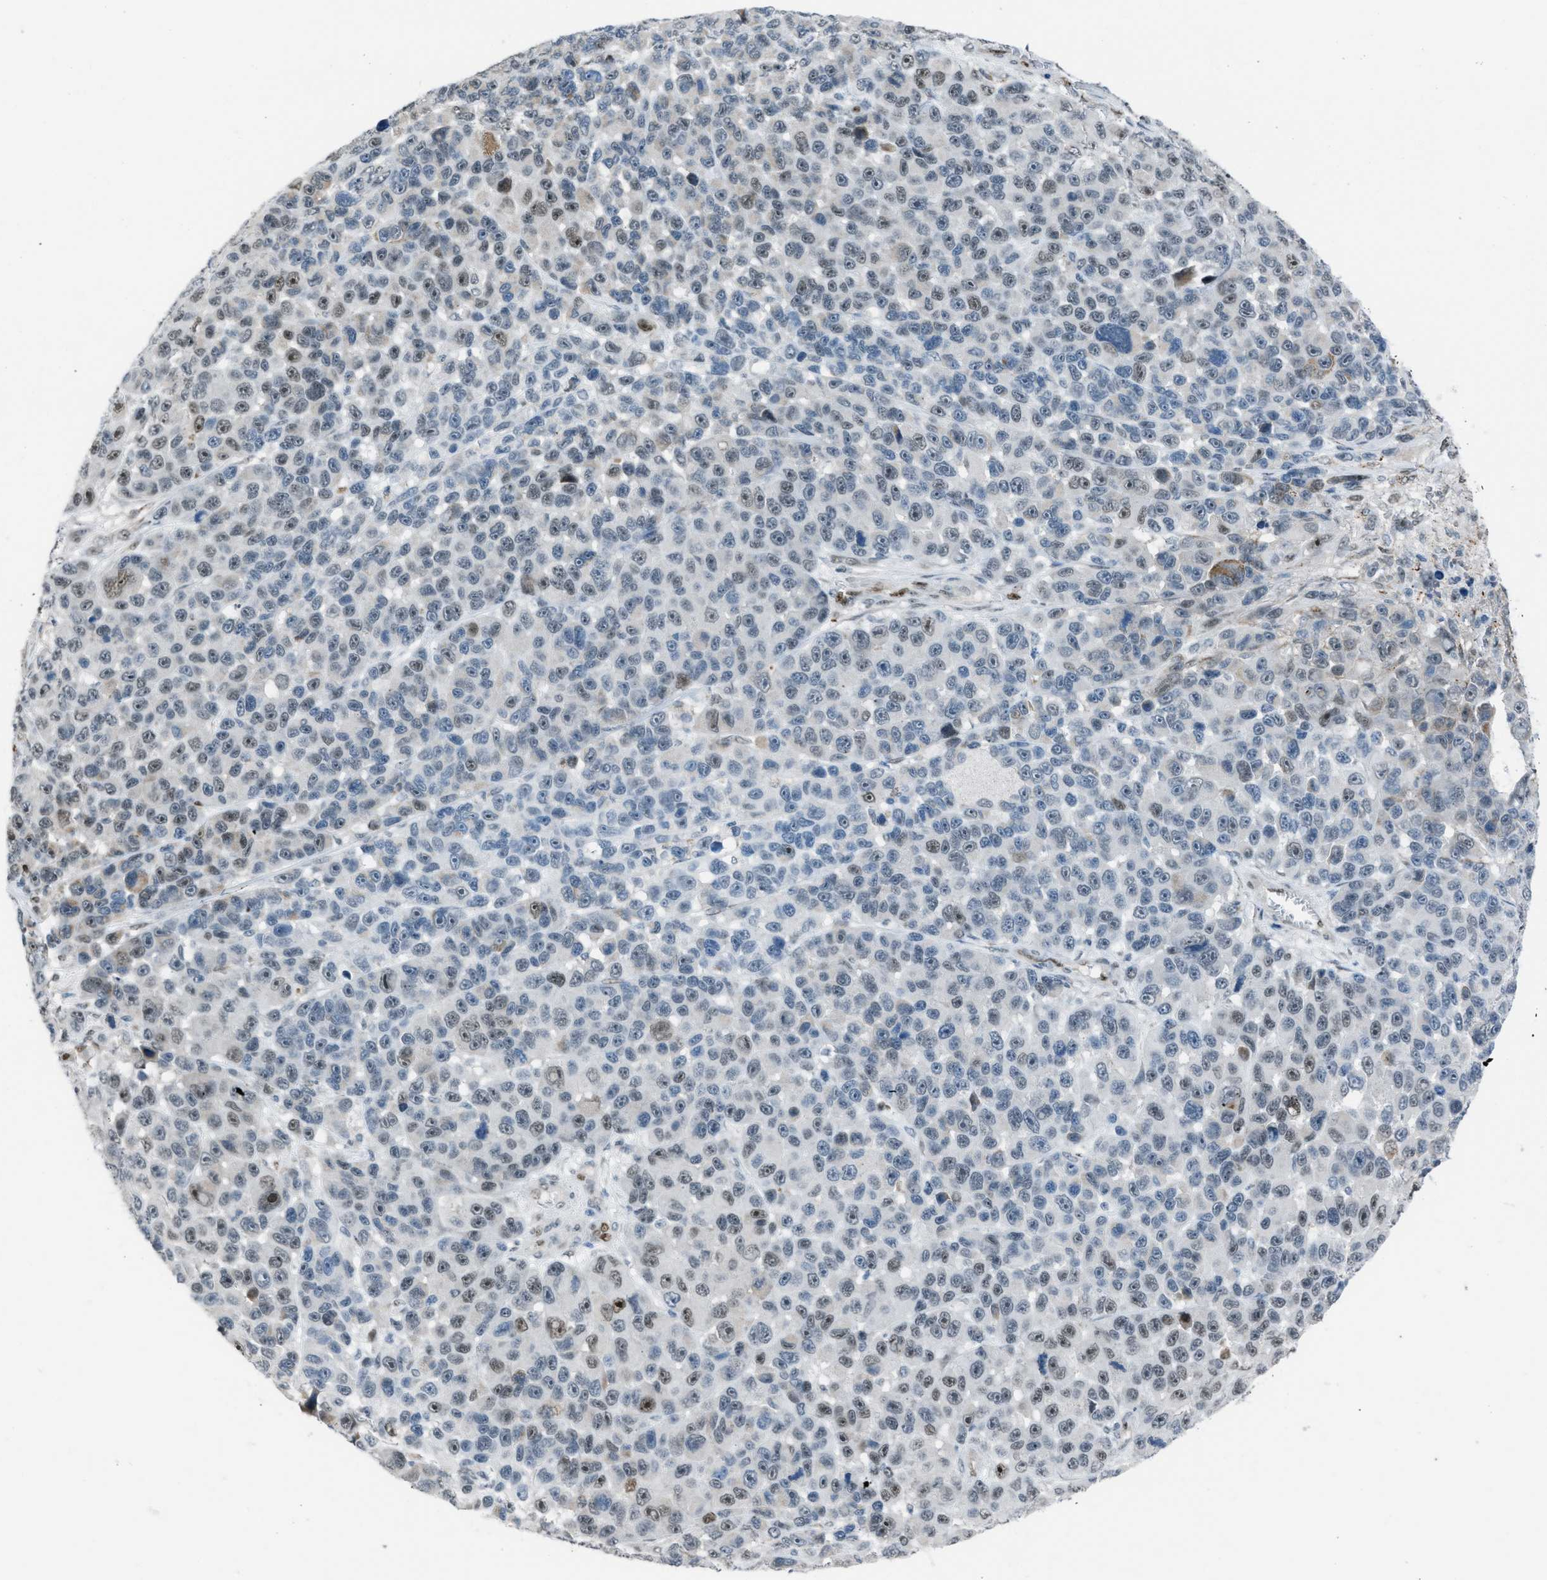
{"staining": {"intensity": "moderate", "quantity": "<25%", "location": "nuclear"}, "tissue": "melanoma", "cell_type": "Tumor cells", "image_type": "cancer", "snomed": [{"axis": "morphology", "description": "Malignant melanoma, NOS"}, {"axis": "topography", "description": "Skin"}], "caption": "Immunohistochemical staining of malignant melanoma displays low levels of moderate nuclear protein staining in about <25% of tumor cells.", "gene": "SLFN5", "patient": {"sex": "male", "age": 53}}